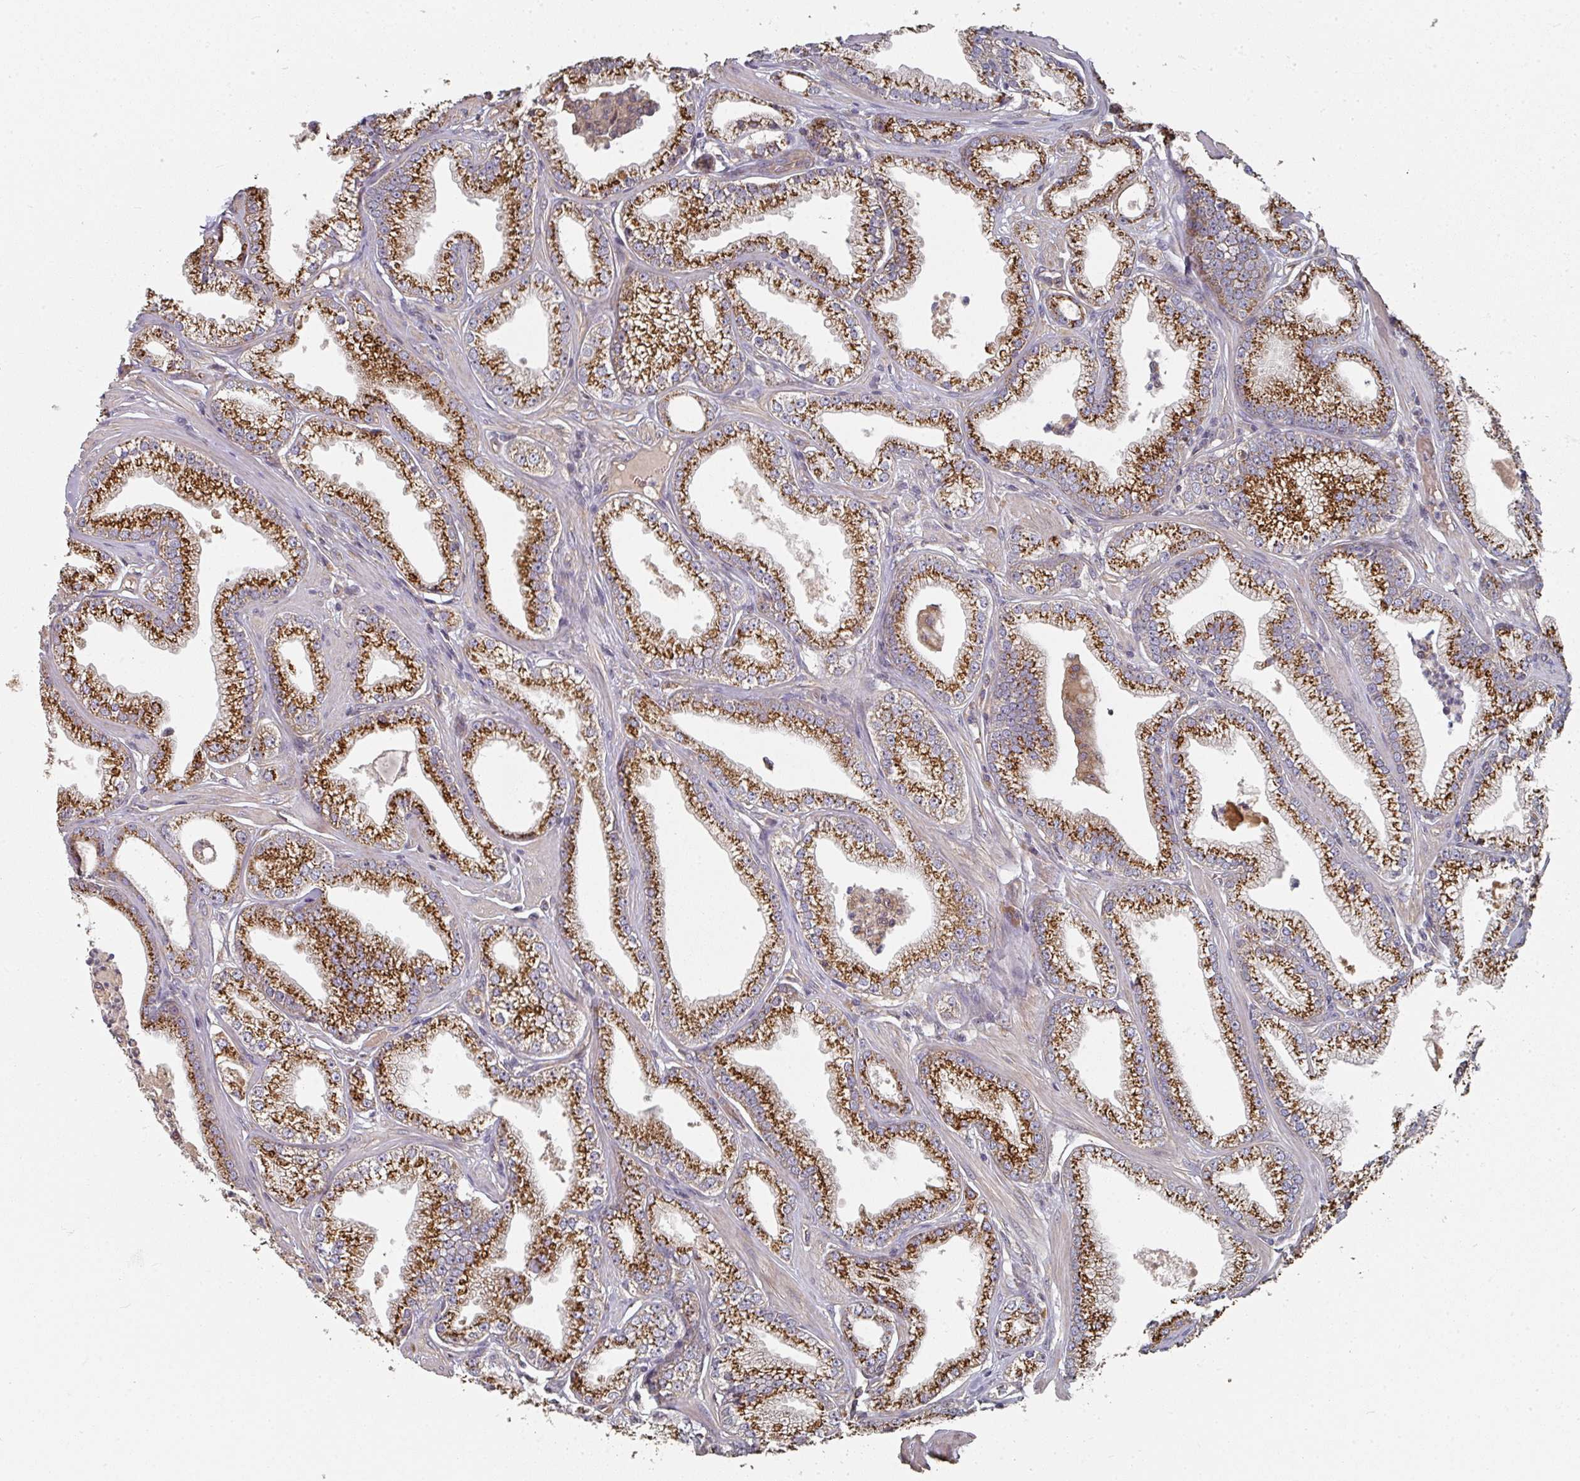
{"staining": {"intensity": "strong", "quantity": ">75%", "location": "cytoplasmic/membranous"}, "tissue": "prostate cancer", "cell_type": "Tumor cells", "image_type": "cancer", "snomed": [{"axis": "morphology", "description": "Adenocarcinoma, High grade"}, {"axis": "topography", "description": "Prostate"}], "caption": "This image shows immunohistochemistry staining of prostate adenocarcinoma (high-grade), with high strong cytoplasmic/membranous staining in approximately >75% of tumor cells.", "gene": "EDEM2", "patient": {"sex": "male", "age": 67}}